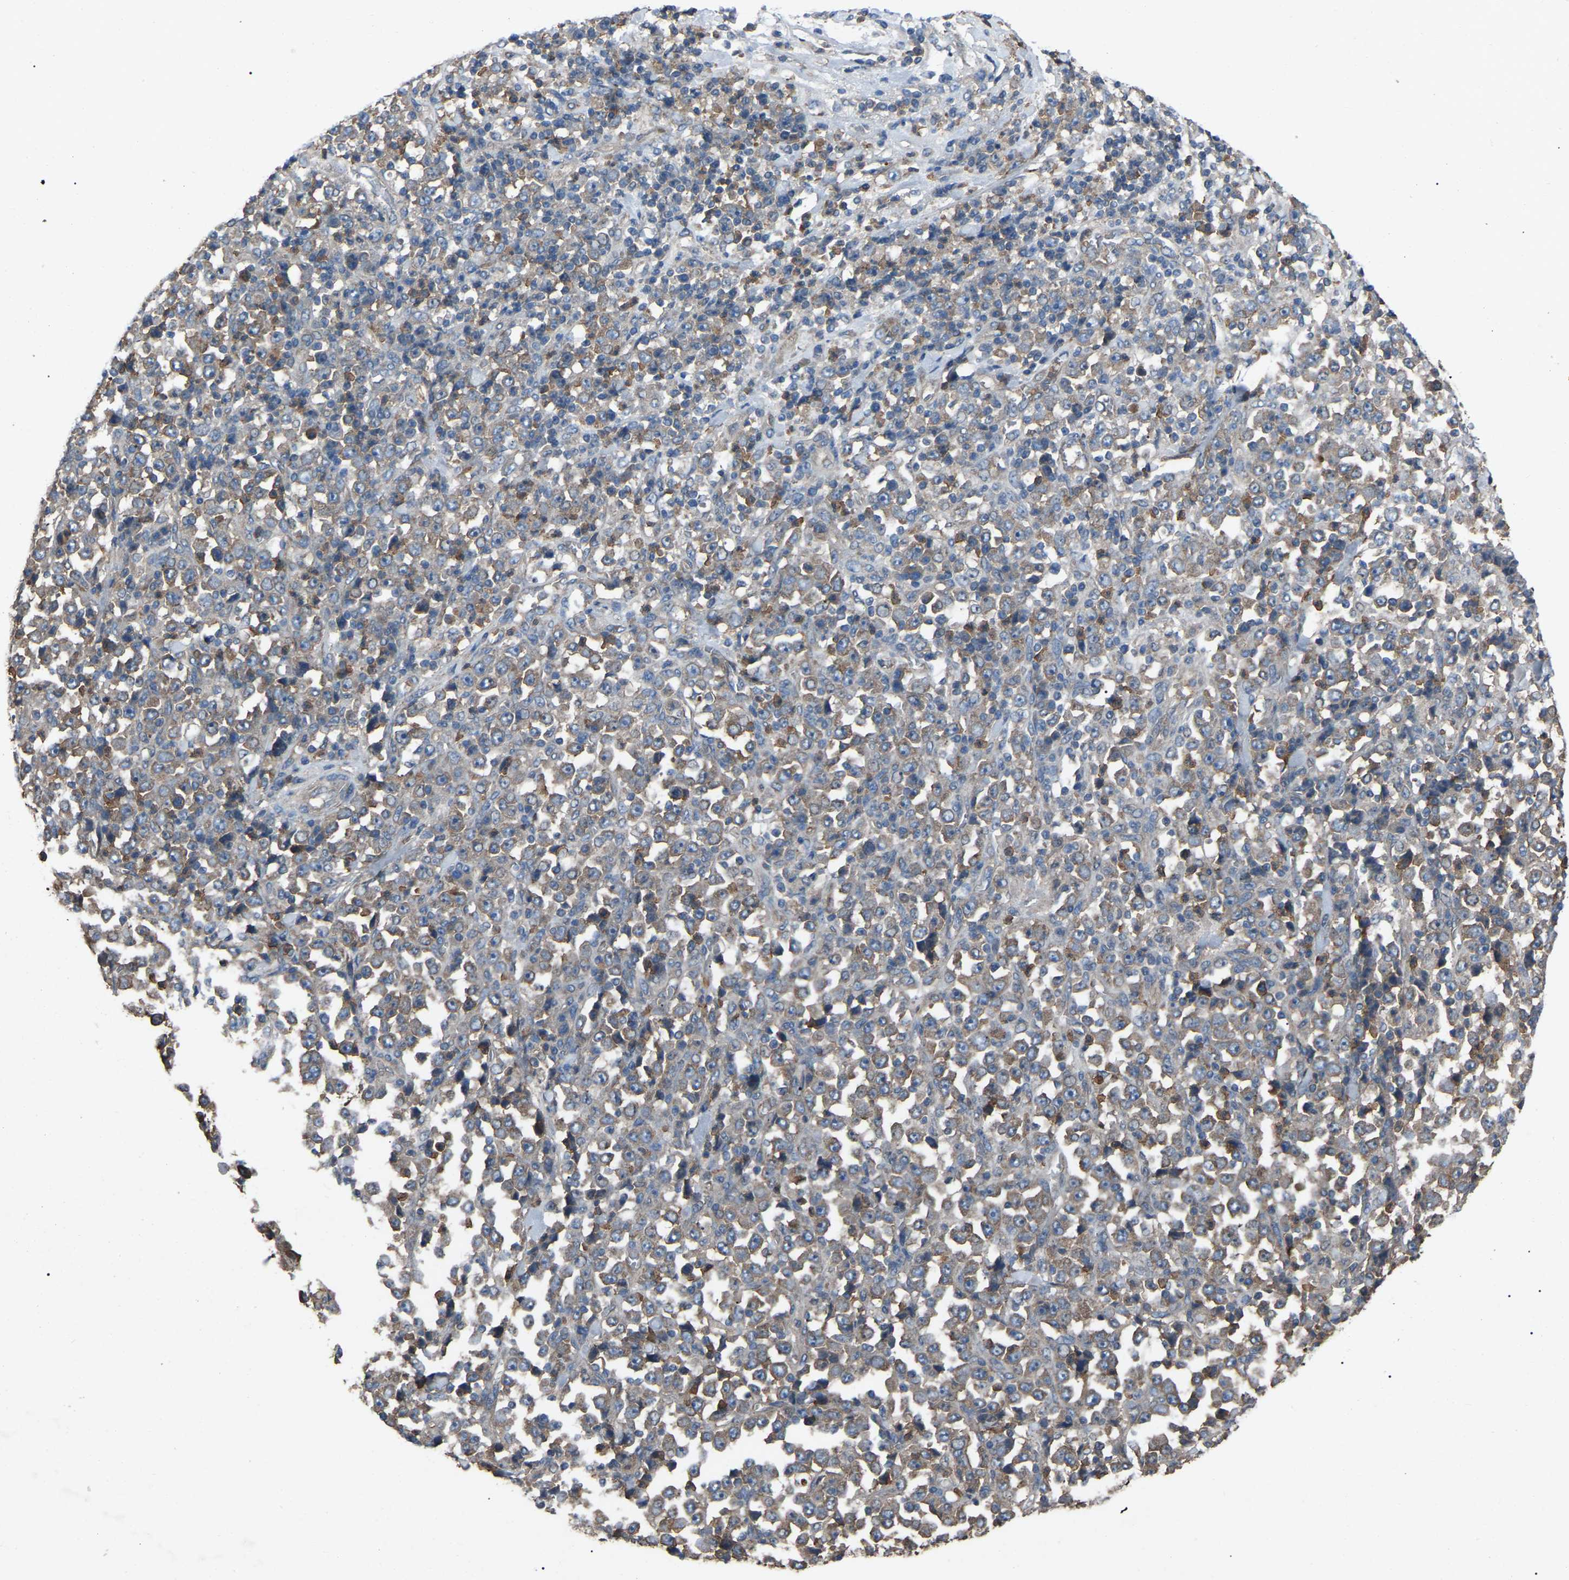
{"staining": {"intensity": "moderate", "quantity": "25%-75%", "location": "cytoplasmic/membranous"}, "tissue": "stomach cancer", "cell_type": "Tumor cells", "image_type": "cancer", "snomed": [{"axis": "morphology", "description": "Normal tissue, NOS"}, {"axis": "morphology", "description": "Adenocarcinoma, NOS"}, {"axis": "topography", "description": "Stomach, upper"}, {"axis": "topography", "description": "Stomach"}], "caption": "This is a micrograph of immunohistochemistry (IHC) staining of adenocarcinoma (stomach), which shows moderate positivity in the cytoplasmic/membranous of tumor cells.", "gene": "AIMP1", "patient": {"sex": "male", "age": 59}}